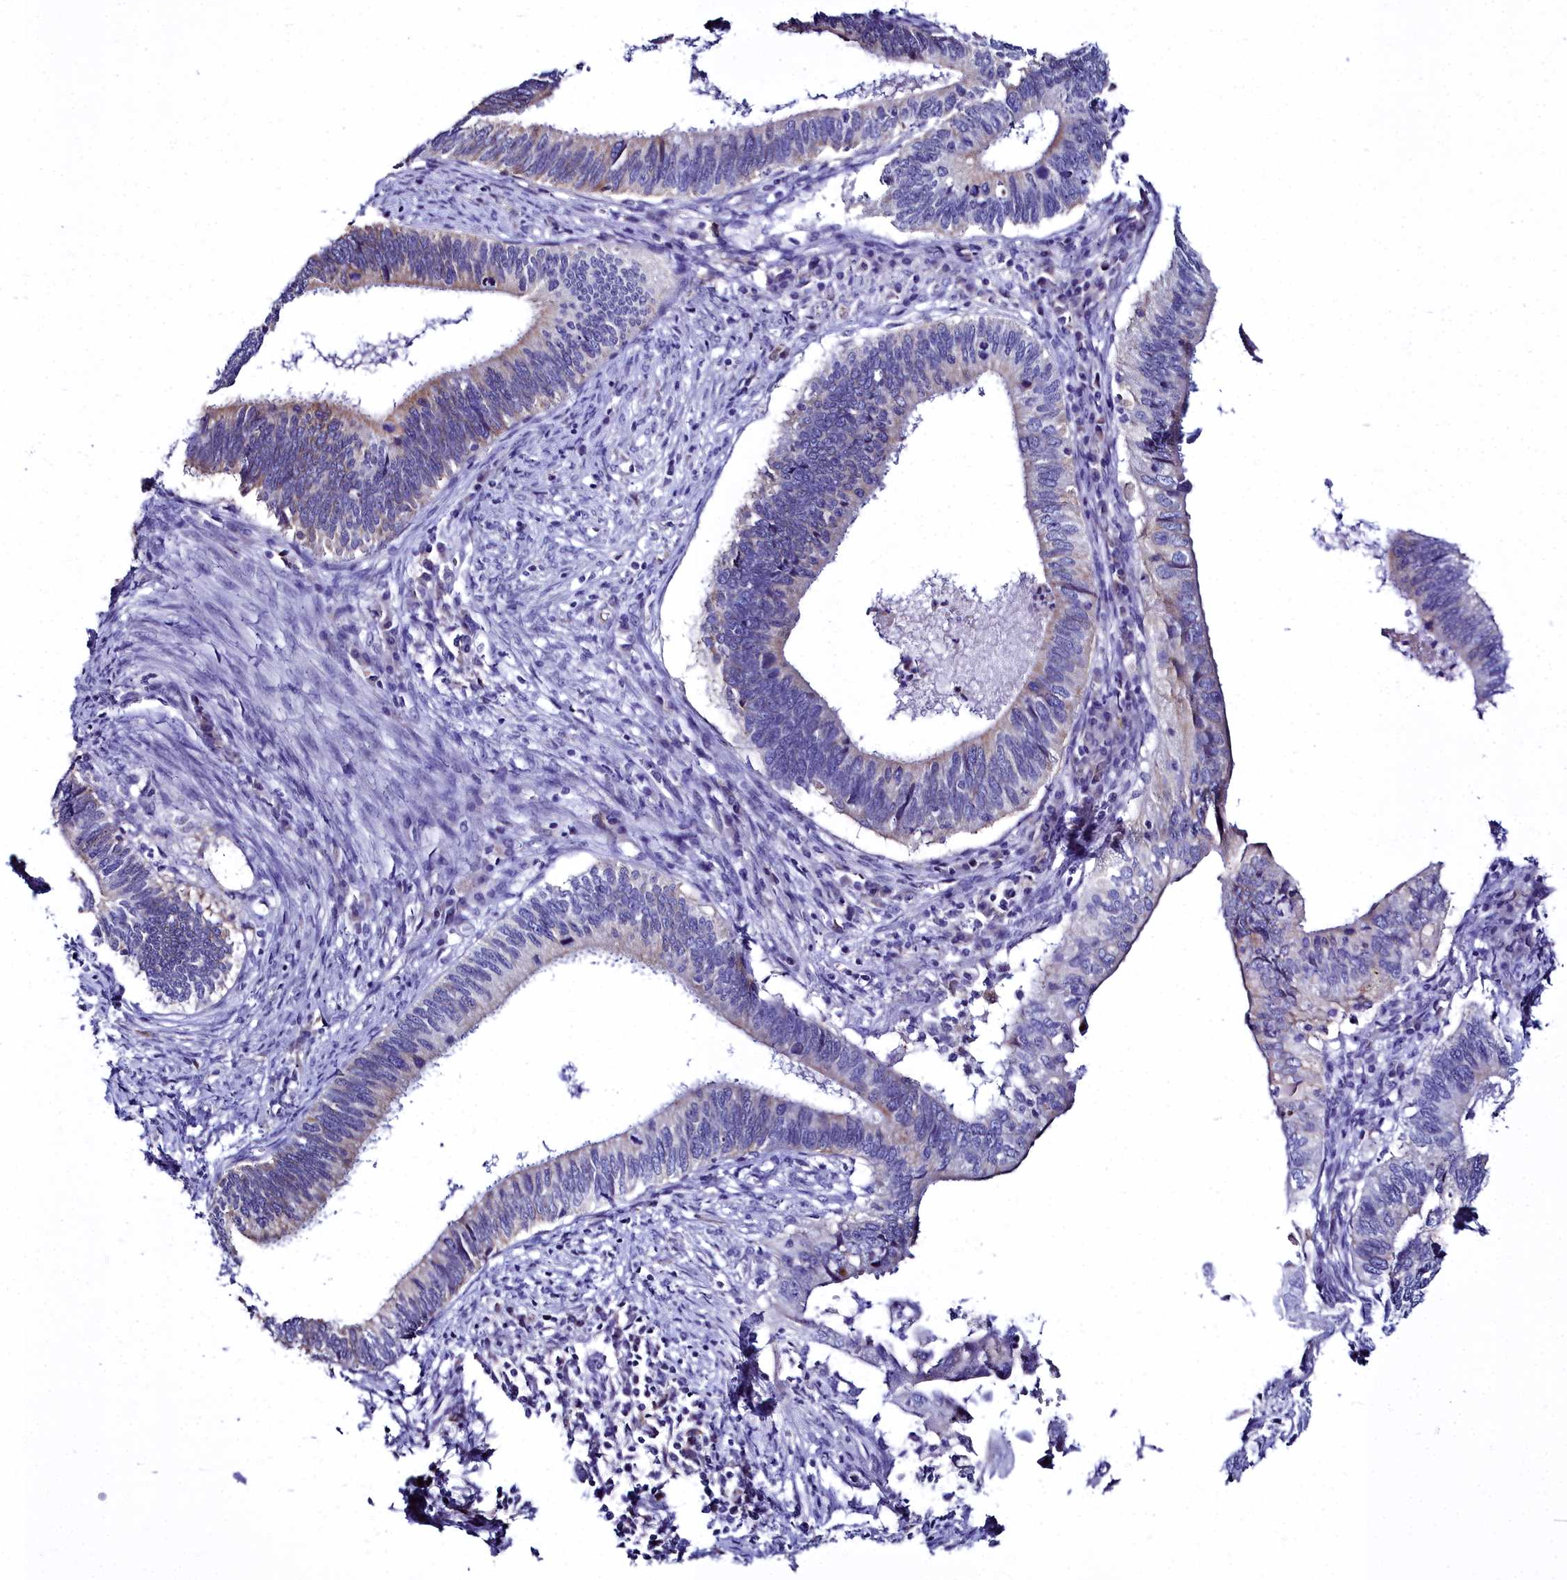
{"staining": {"intensity": "moderate", "quantity": "<25%", "location": "cytoplasmic/membranous"}, "tissue": "cervical cancer", "cell_type": "Tumor cells", "image_type": "cancer", "snomed": [{"axis": "morphology", "description": "Adenocarcinoma, NOS"}, {"axis": "topography", "description": "Cervix"}], "caption": "The photomicrograph demonstrates a brown stain indicating the presence of a protein in the cytoplasmic/membranous of tumor cells in adenocarcinoma (cervical).", "gene": "ELAPOR2", "patient": {"sex": "female", "age": 42}}